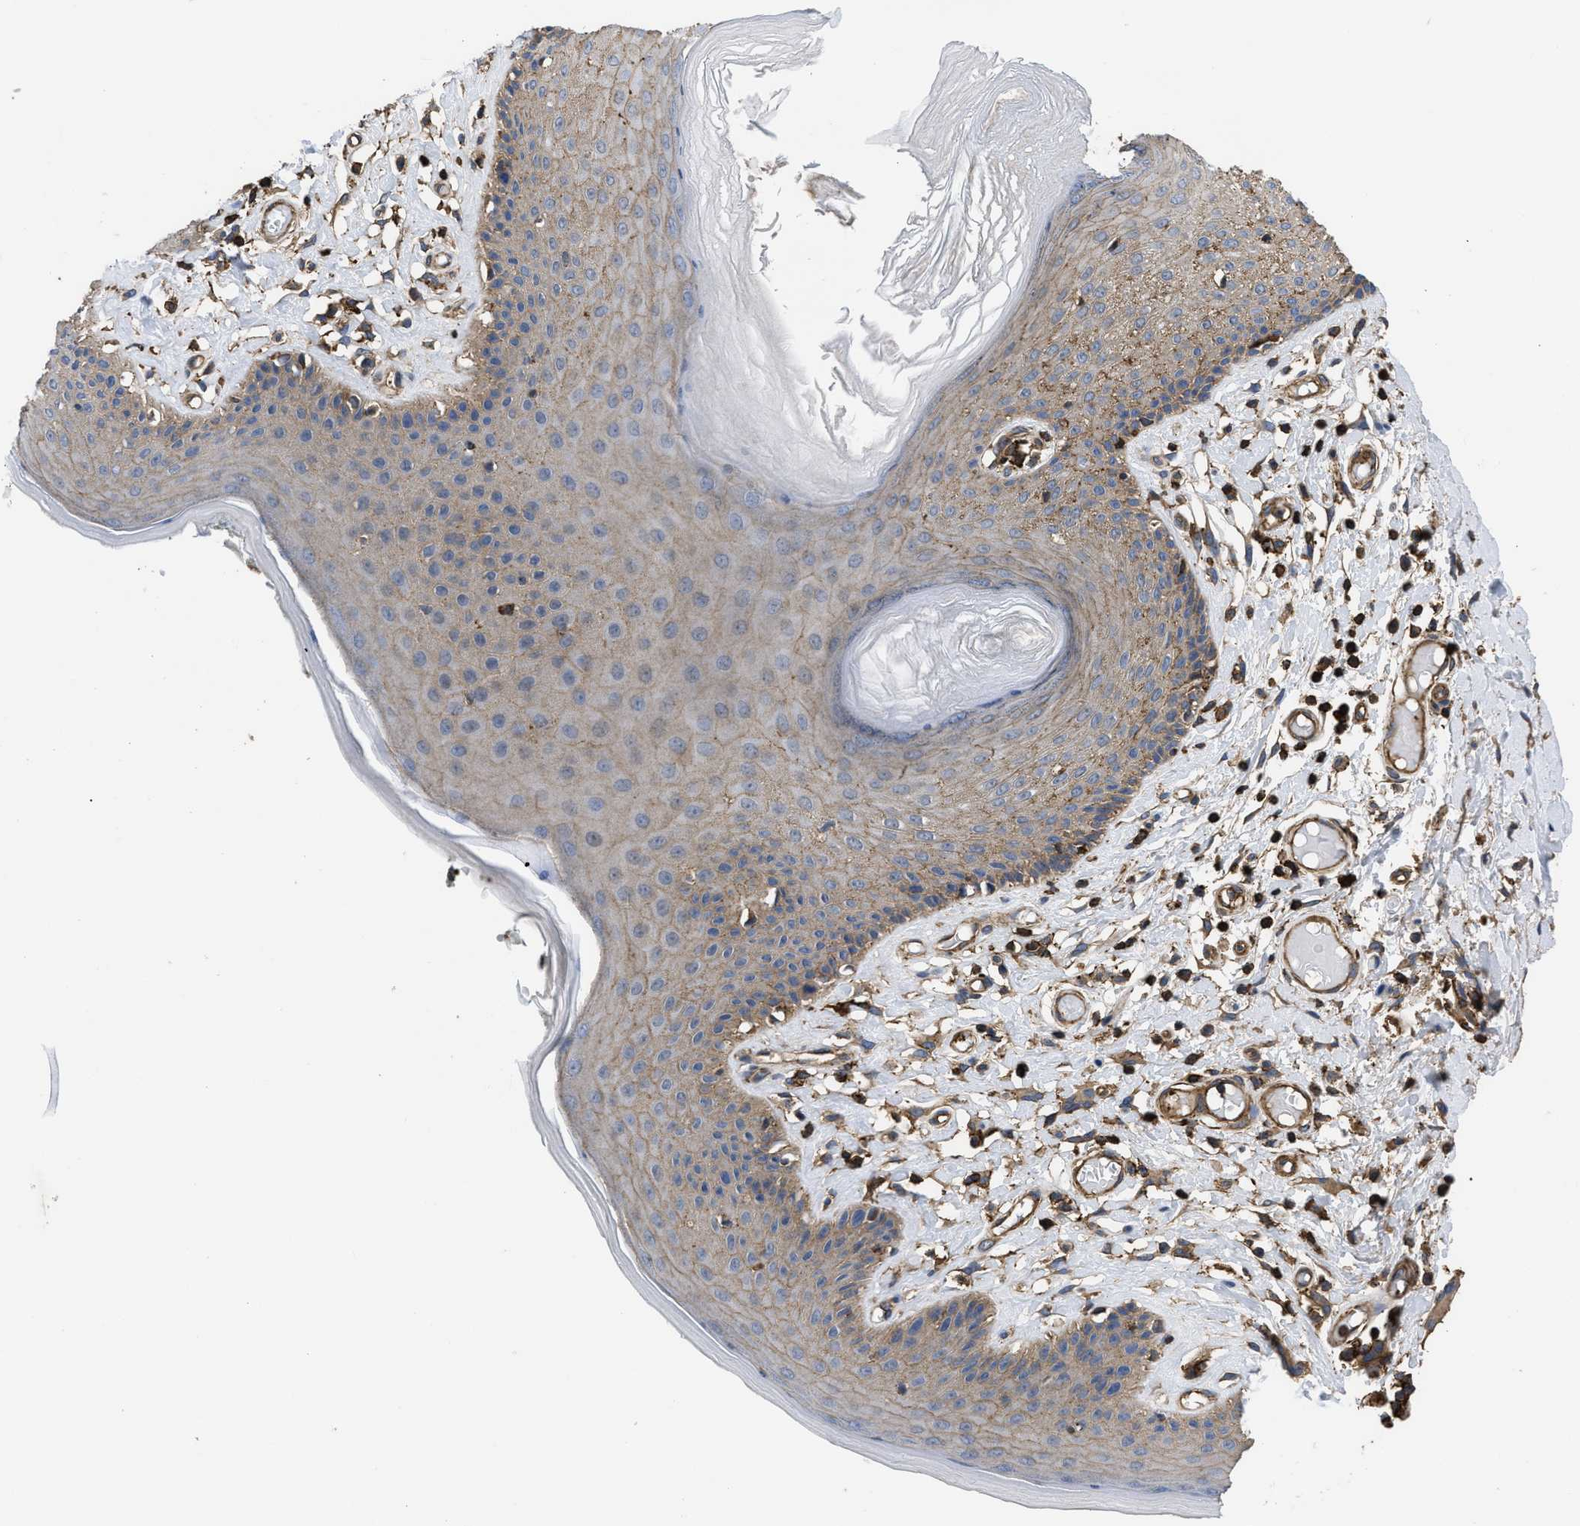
{"staining": {"intensity": "moderate", "quantity": "<25%", "location": "cytoplasmic/membranous"}, "tissue": "skin", "cell_type": "Epidermal cells", "image_type": "normal", "snomed": [{"axis": "morphology", "description": "Normal tissue, NOS"}, {"axis": "topography", "description": "Vulva"}], "caption": "IHC of benign human skin demonstrates low levels of moderate cytoplasmic/membranous staining in about <25% of epidermal cells.", "gene": "SCUBE2", "patient": {"sex": "female", "age": 73}}